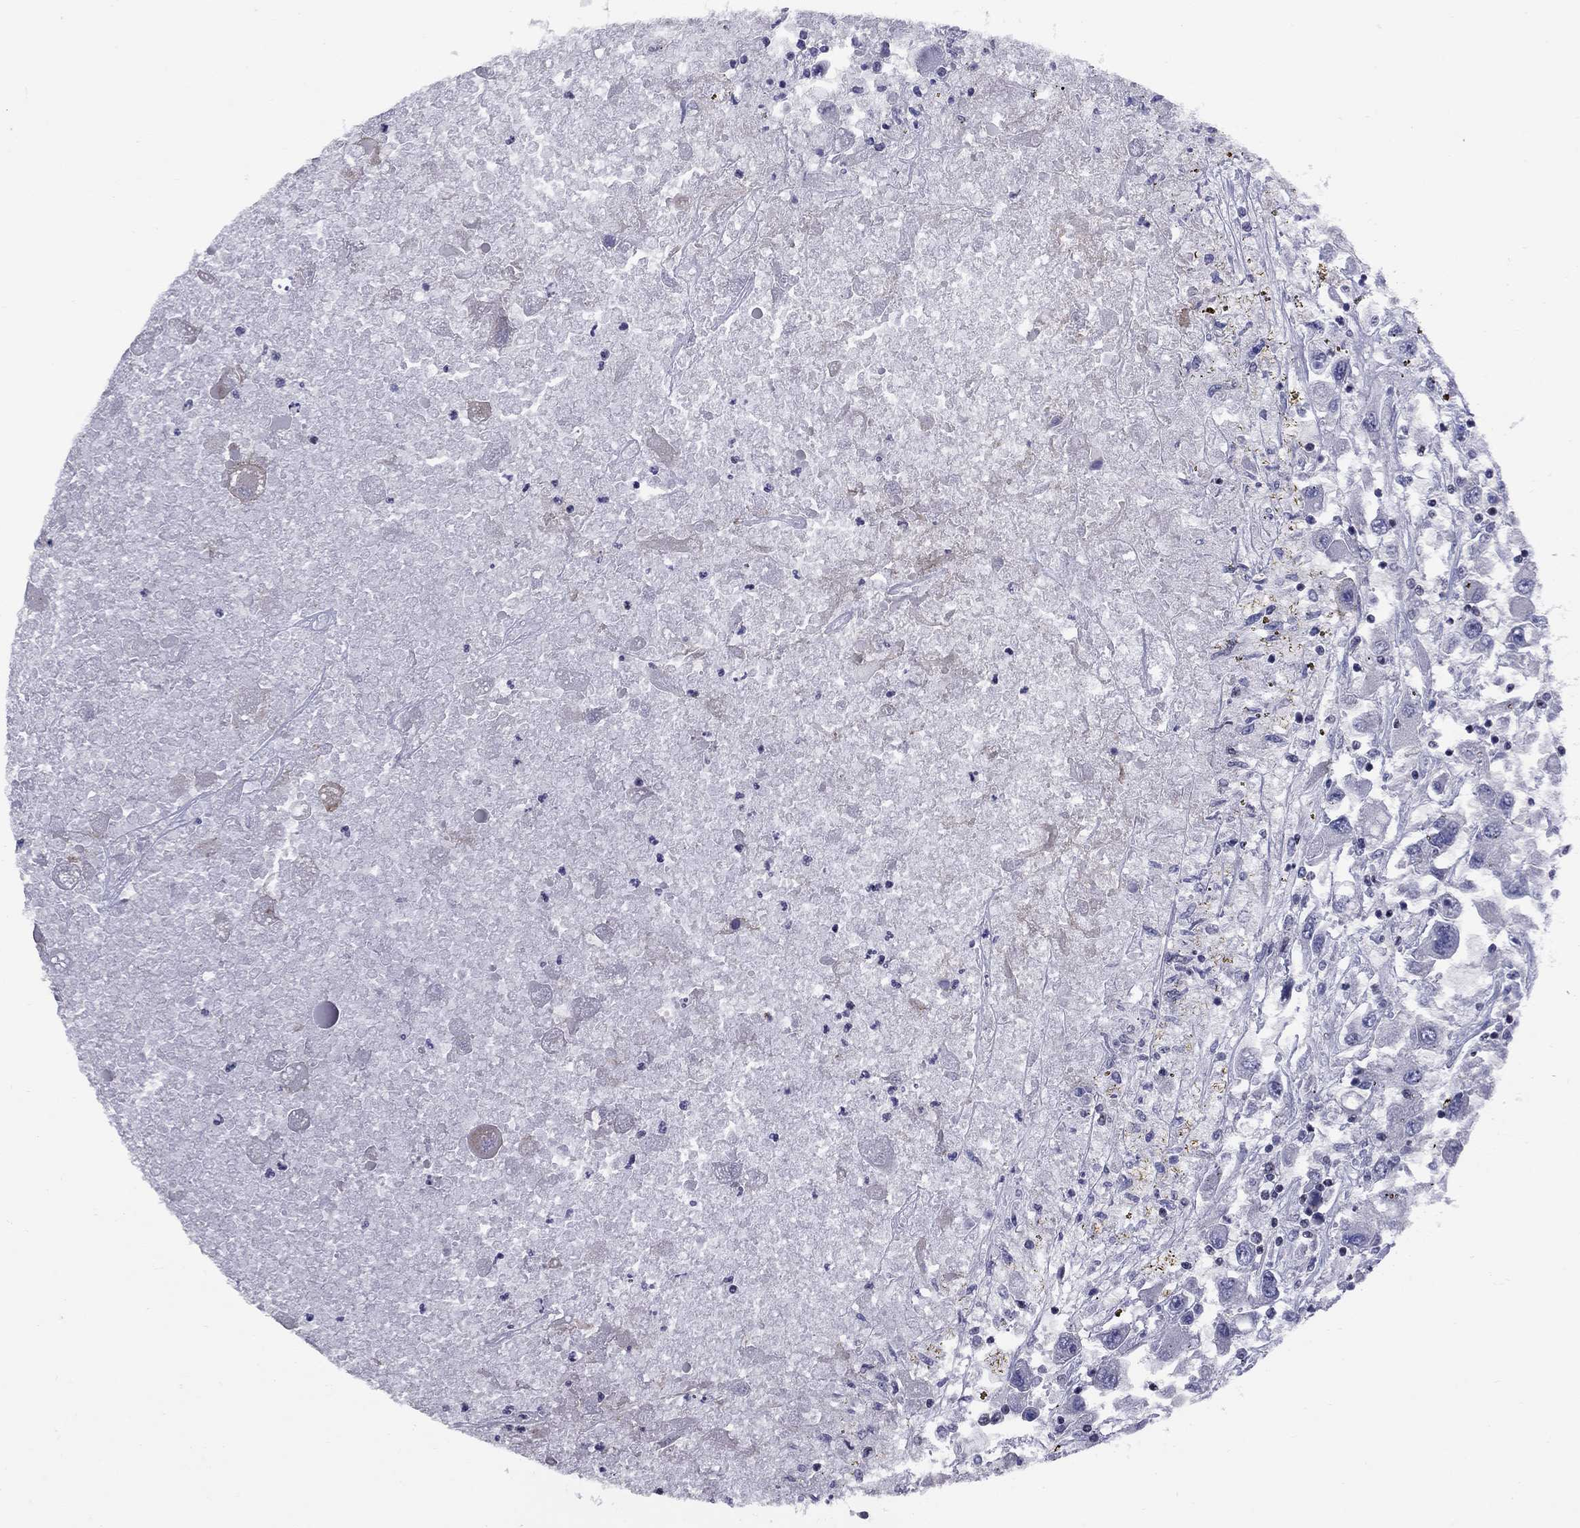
{"staining": {"intensity": "negative", "quantity": "none", "location": "none"}, "tissue": "renal cancer", "cell_type": "Tumor cells", "image_type": "cancer", "snomed": [{"axis": "morphology", "description": "Adenocarcinoma, NOS"}, {"axis": "topography", "description": "Kidney"}], "caption": "Tumor cells show no significant protein positivity in renal cancer (adenocarcinoma).", "gene": "TAF9", "patient": {"sex": "female", "age": 67}}